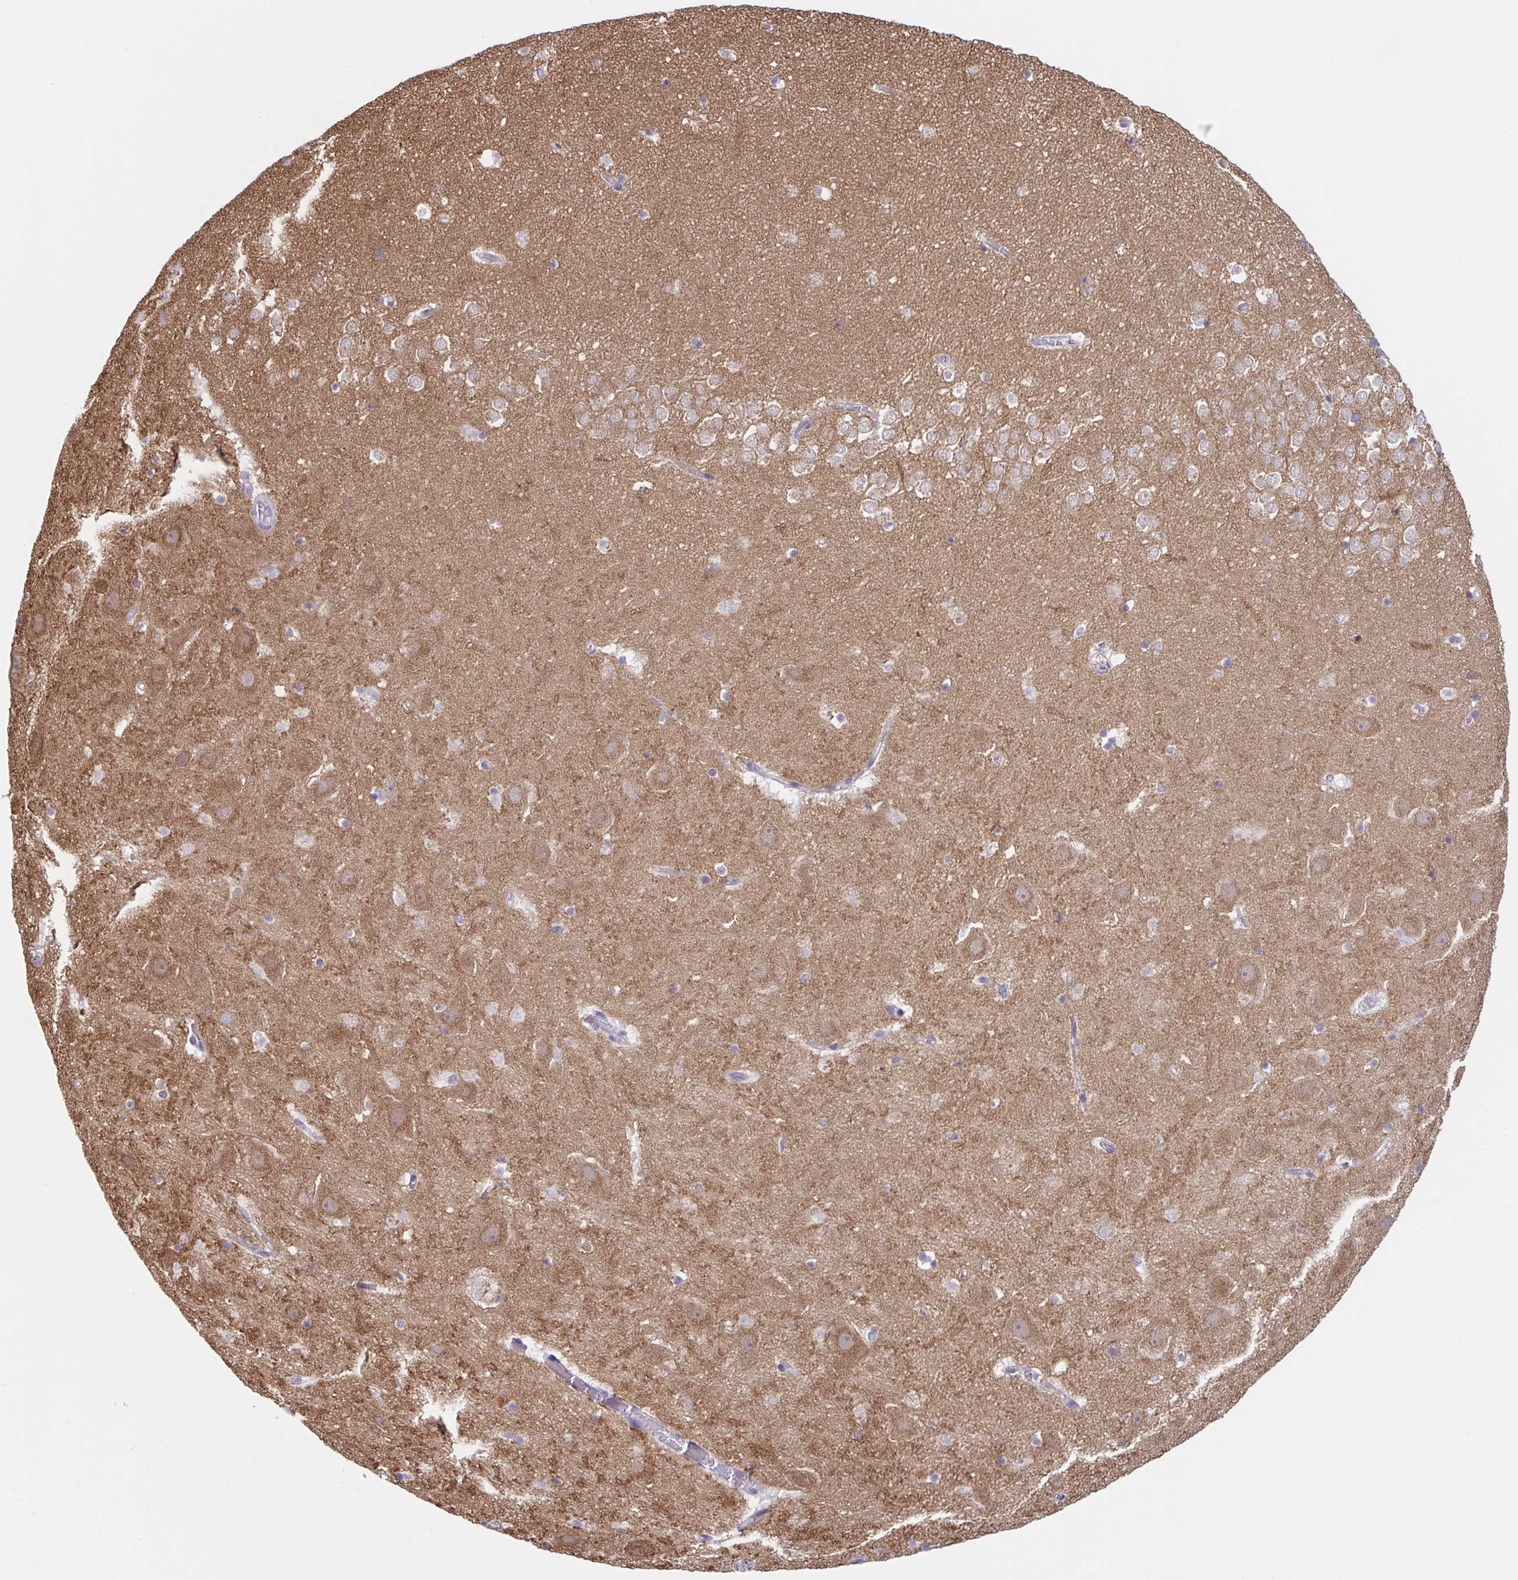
{"staining": {"intensity": "negative", "quantity": "none", "location": "none"}, "tissue": "hippocampus", "cell_type": "Glial cells", "image_type": "normal", "snomed": [{"axis": "morphology", "description": "Normal tissue, NOS"}, {"axis": "topography", "description": "Hippocampus"}], "caption": "Immunohistochemistry micrograph of benign hippocampus: hippocampus stained with DAB (3,3'-diaminobenzidine) exhibits no significant protein positivity in glial cells. (Immunohistochemistry, brightfield microscopy, high magnification).", "gene": "NIPSNAP1", "patient": {"sex": "female", "age": 42}}